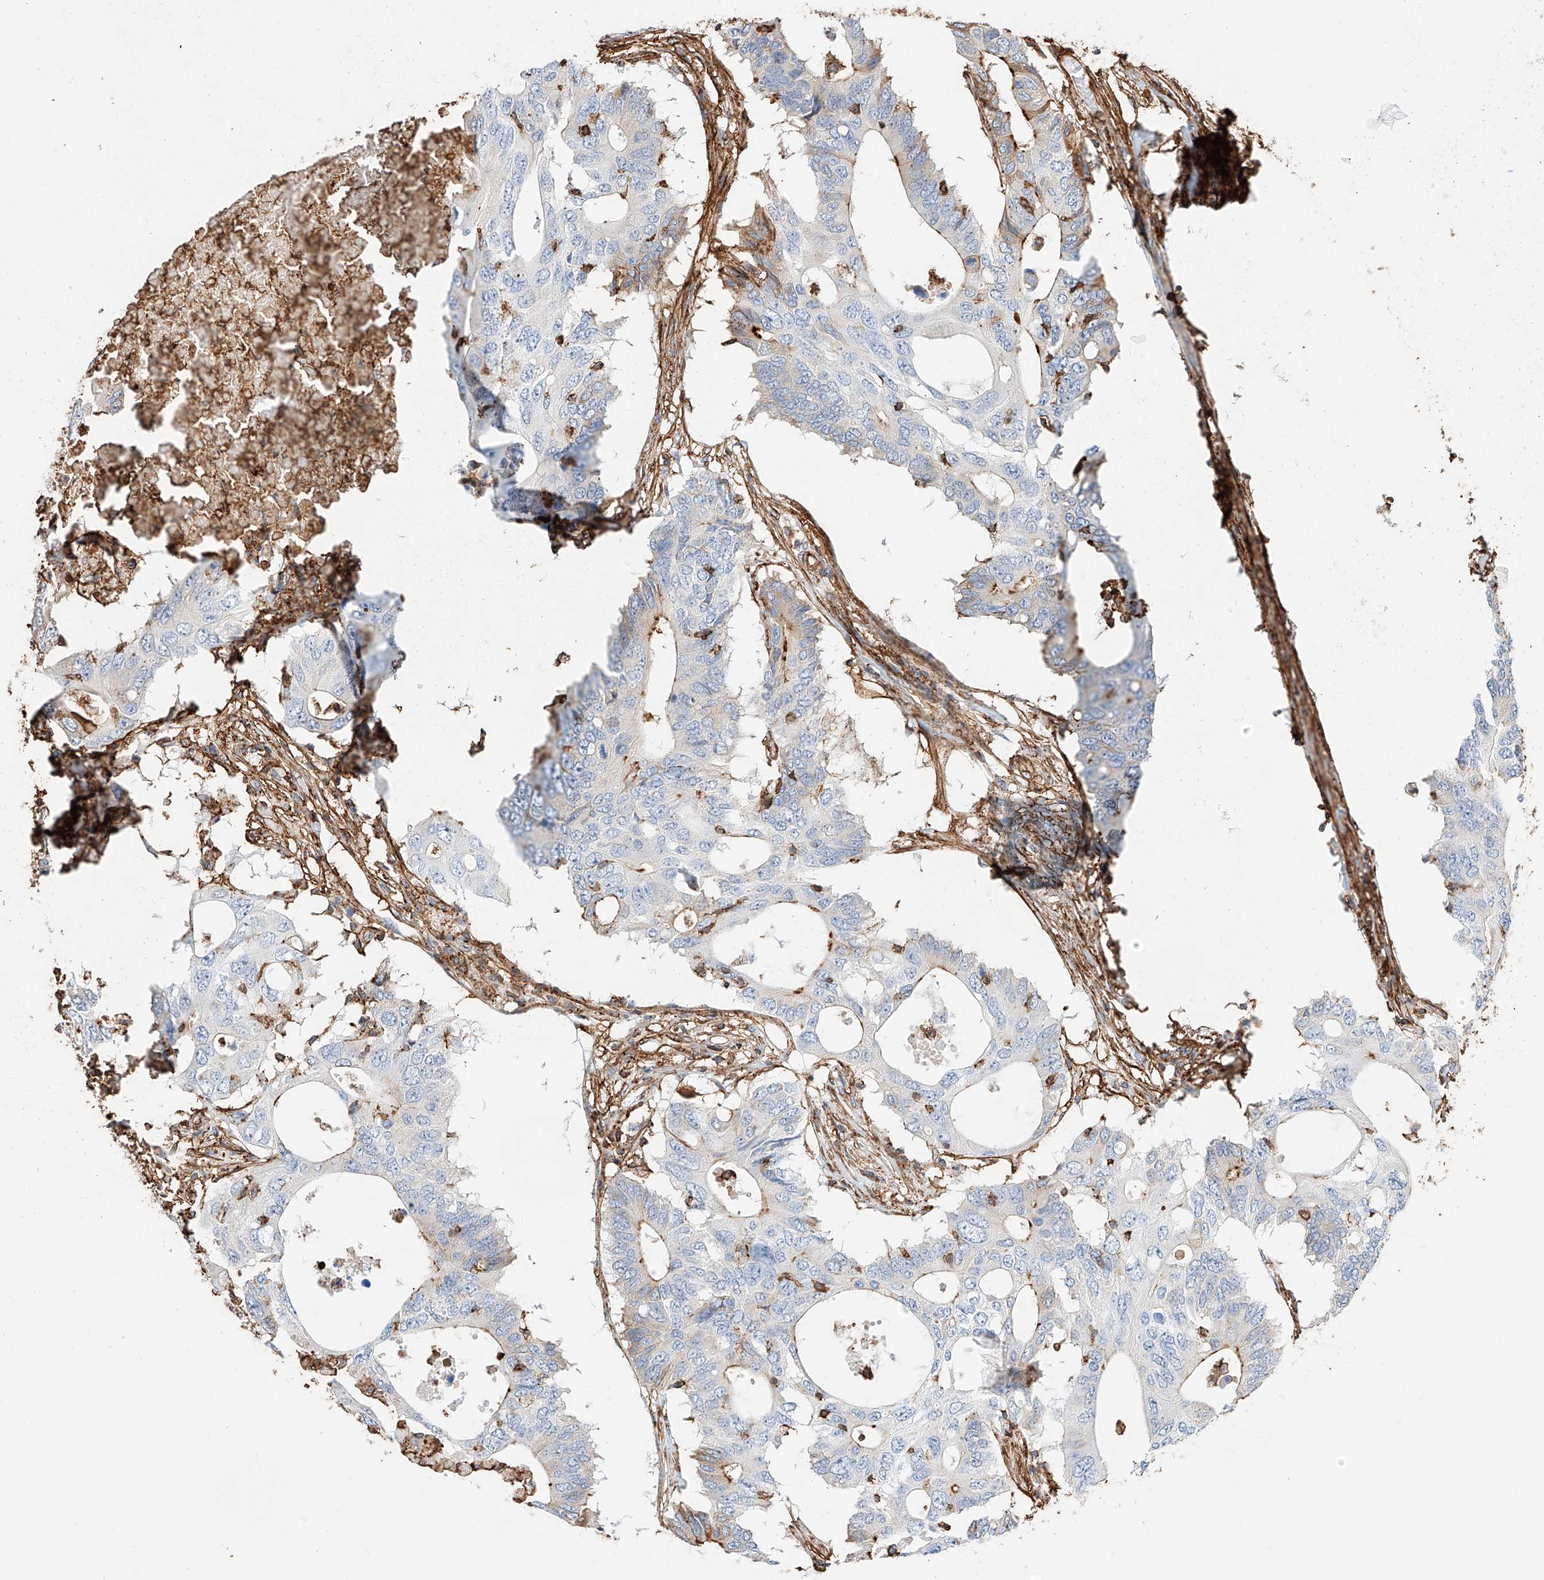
{"staining": {"intensity": "negative", "quantity": "none", "location": "none"}, "tissue": "colorectal cancer", "cell_type": "Tumor cells", "image_type": "cancer", "snomed": [{"axis": "morphology", "description": "Adenocarcinoma, NOS"}, {"axis": "topography", "description": "Colon"}], "caption": "Human adenocarcinoma (colorectal) stained for a protein using IHC reveals no positivity in tumor cells.", "gene": "WFS1", "patient": {"sex": "male", "age": 71}}